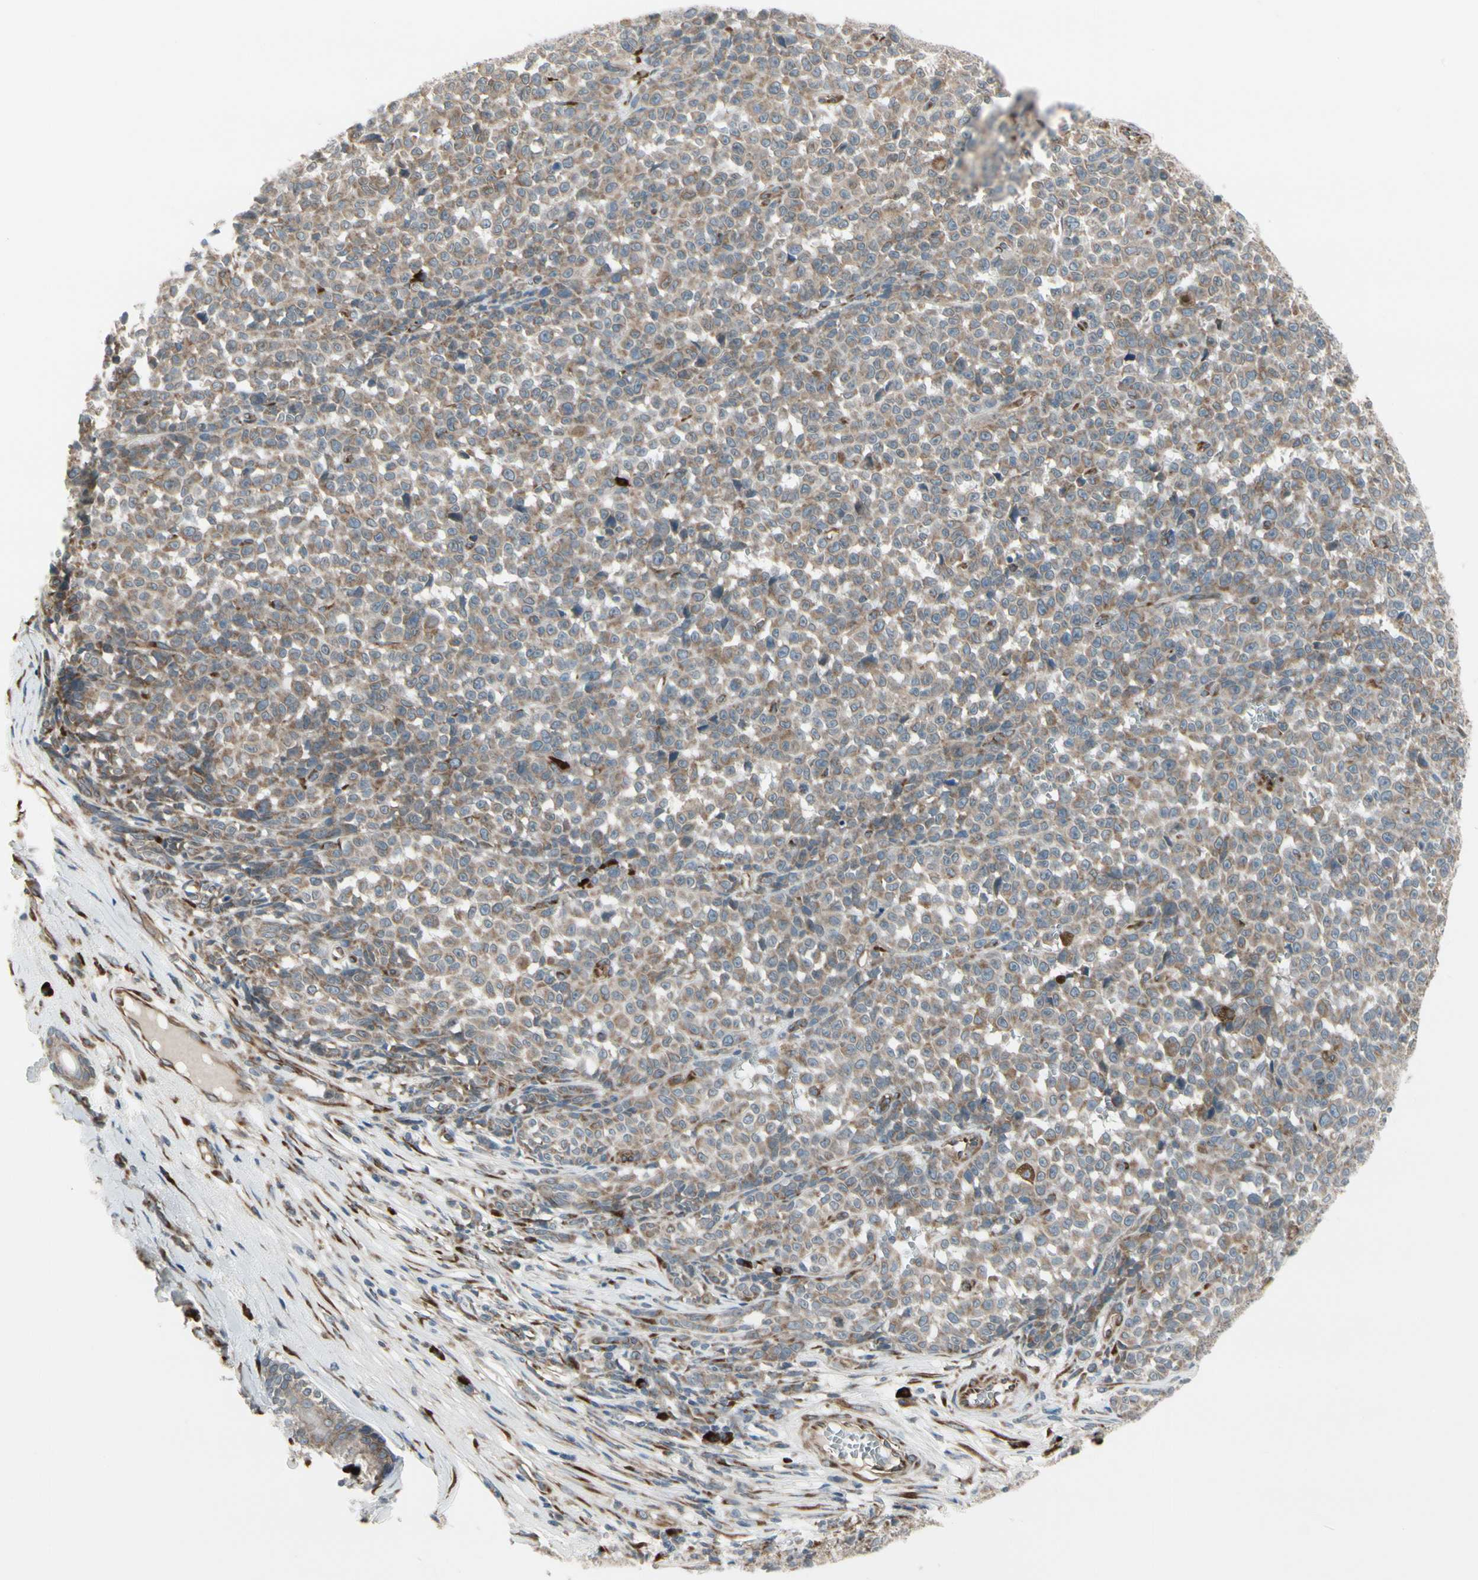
{"staining": {"intensity": "weak", "quantity": ">75%", "location": "cytoplasmic/membranous"}, "tissue": "melanoma", "cell_type": "Tumor cells", "image_type": "cancer", "snomed": [{"axis": "morphology", "description": "Malignant melanoma, NOS"}, {"axis": "topography", "description": "Skin"}], "caption": "High-power microscopy captured an immunohistochemistry (IHC) histopathology image of malignant melanoma, revealing weak cytoplasmic/membranous positivity in approximately >75% of tumor cells.", "gene": "FNDC3A", "patient": {"sex": "female", "age": 82}}